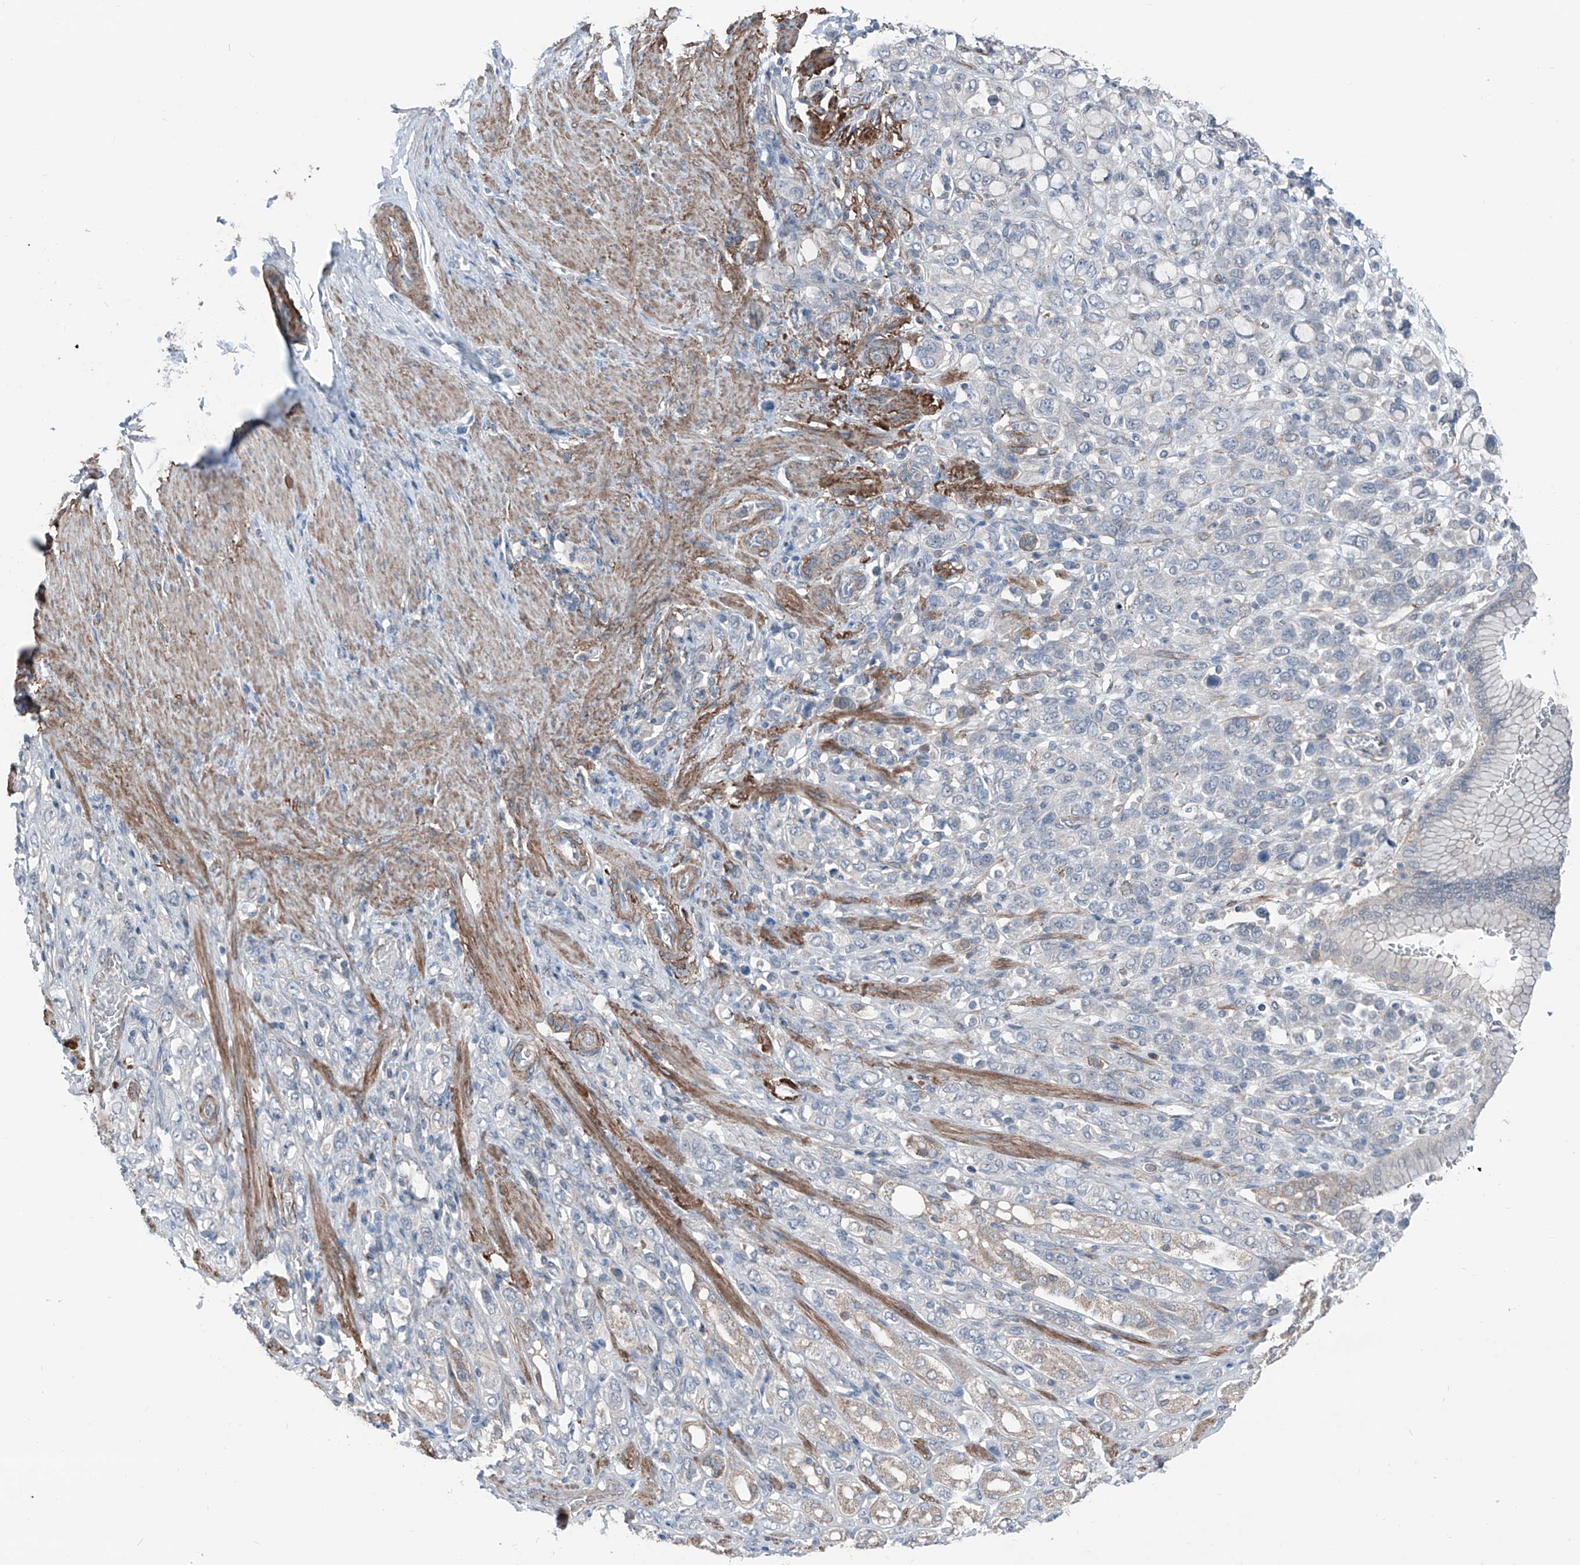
{"staining": {"intensity": "negative", "quantity": "none", "location": "none"}, "tissue": "stomach cancer", "cell_type": "Tumor cells", "image_type": "cancer", "snomed": [{"axis": "morphology", "description": "Adenocarcinoma, NOS"}, {"axis": "topography", "description": "Stomach"}], "caption": "A micrograph of adenocarcinoma (stomach) stained for a protein reveals no brown staining in tumor cells.", "gene": "HSPB11", "patient": {"sex": "female", "age": 65}}